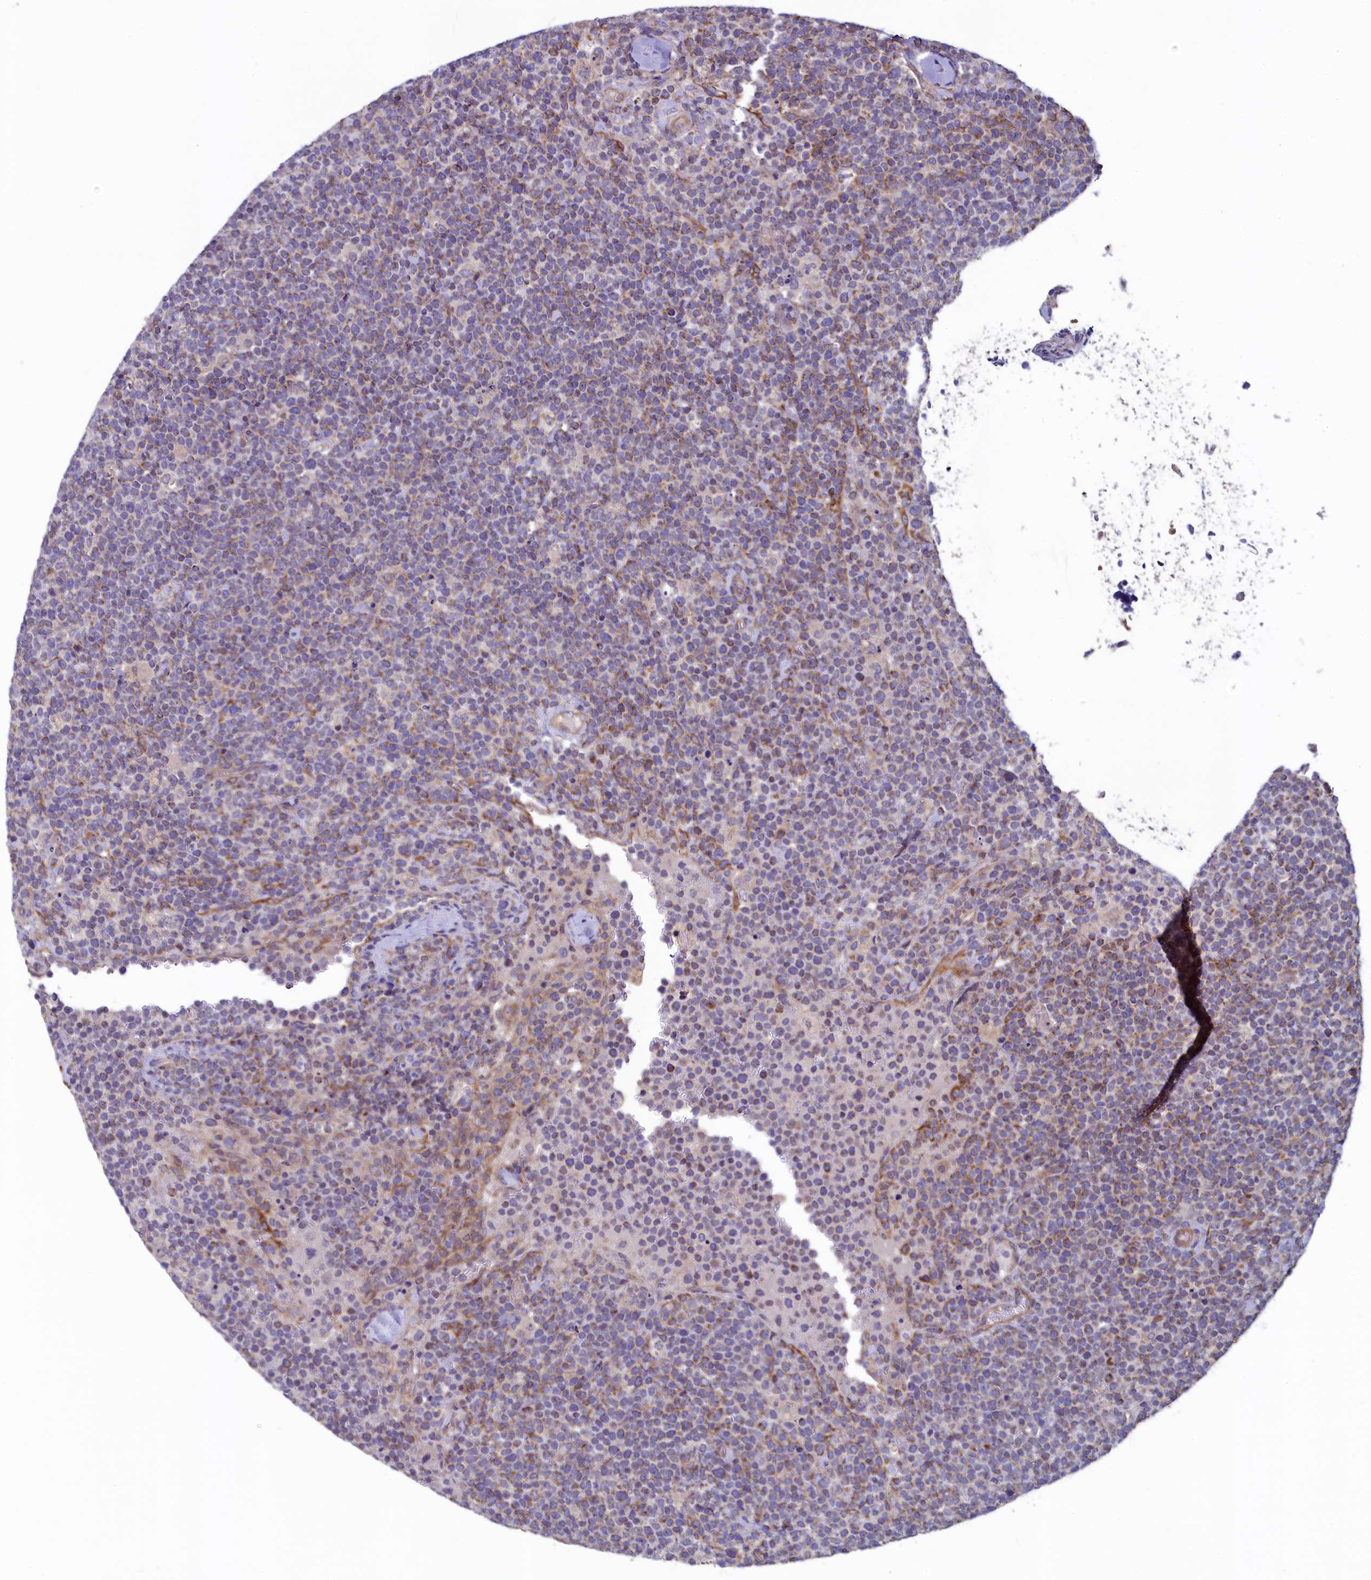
{"staining": {"intensity": "moderate", "quantity": "<25%", "location": "cytoplasmic/membranous"}, "tissue": "lymphoma", "cell_type": "Tumor cells", "image_type": "cancer", "snomed": [{"axis": "morphology", "description": "Malignant lymphoma, non-Hodgkin's type, High grade"}, {"axis": "topography", "description": "Lymph node"}], "caption": "About <25% of tumor cells in human malignant lymphoma, non-Hodgkin's type (high-grade) reveal moderate cytoplasmic/membranous protein positivity as visualized by brown immunohistochemical staining.", "gene": "SPATA2L", "patient": {"sex": "male", "age": 61}}